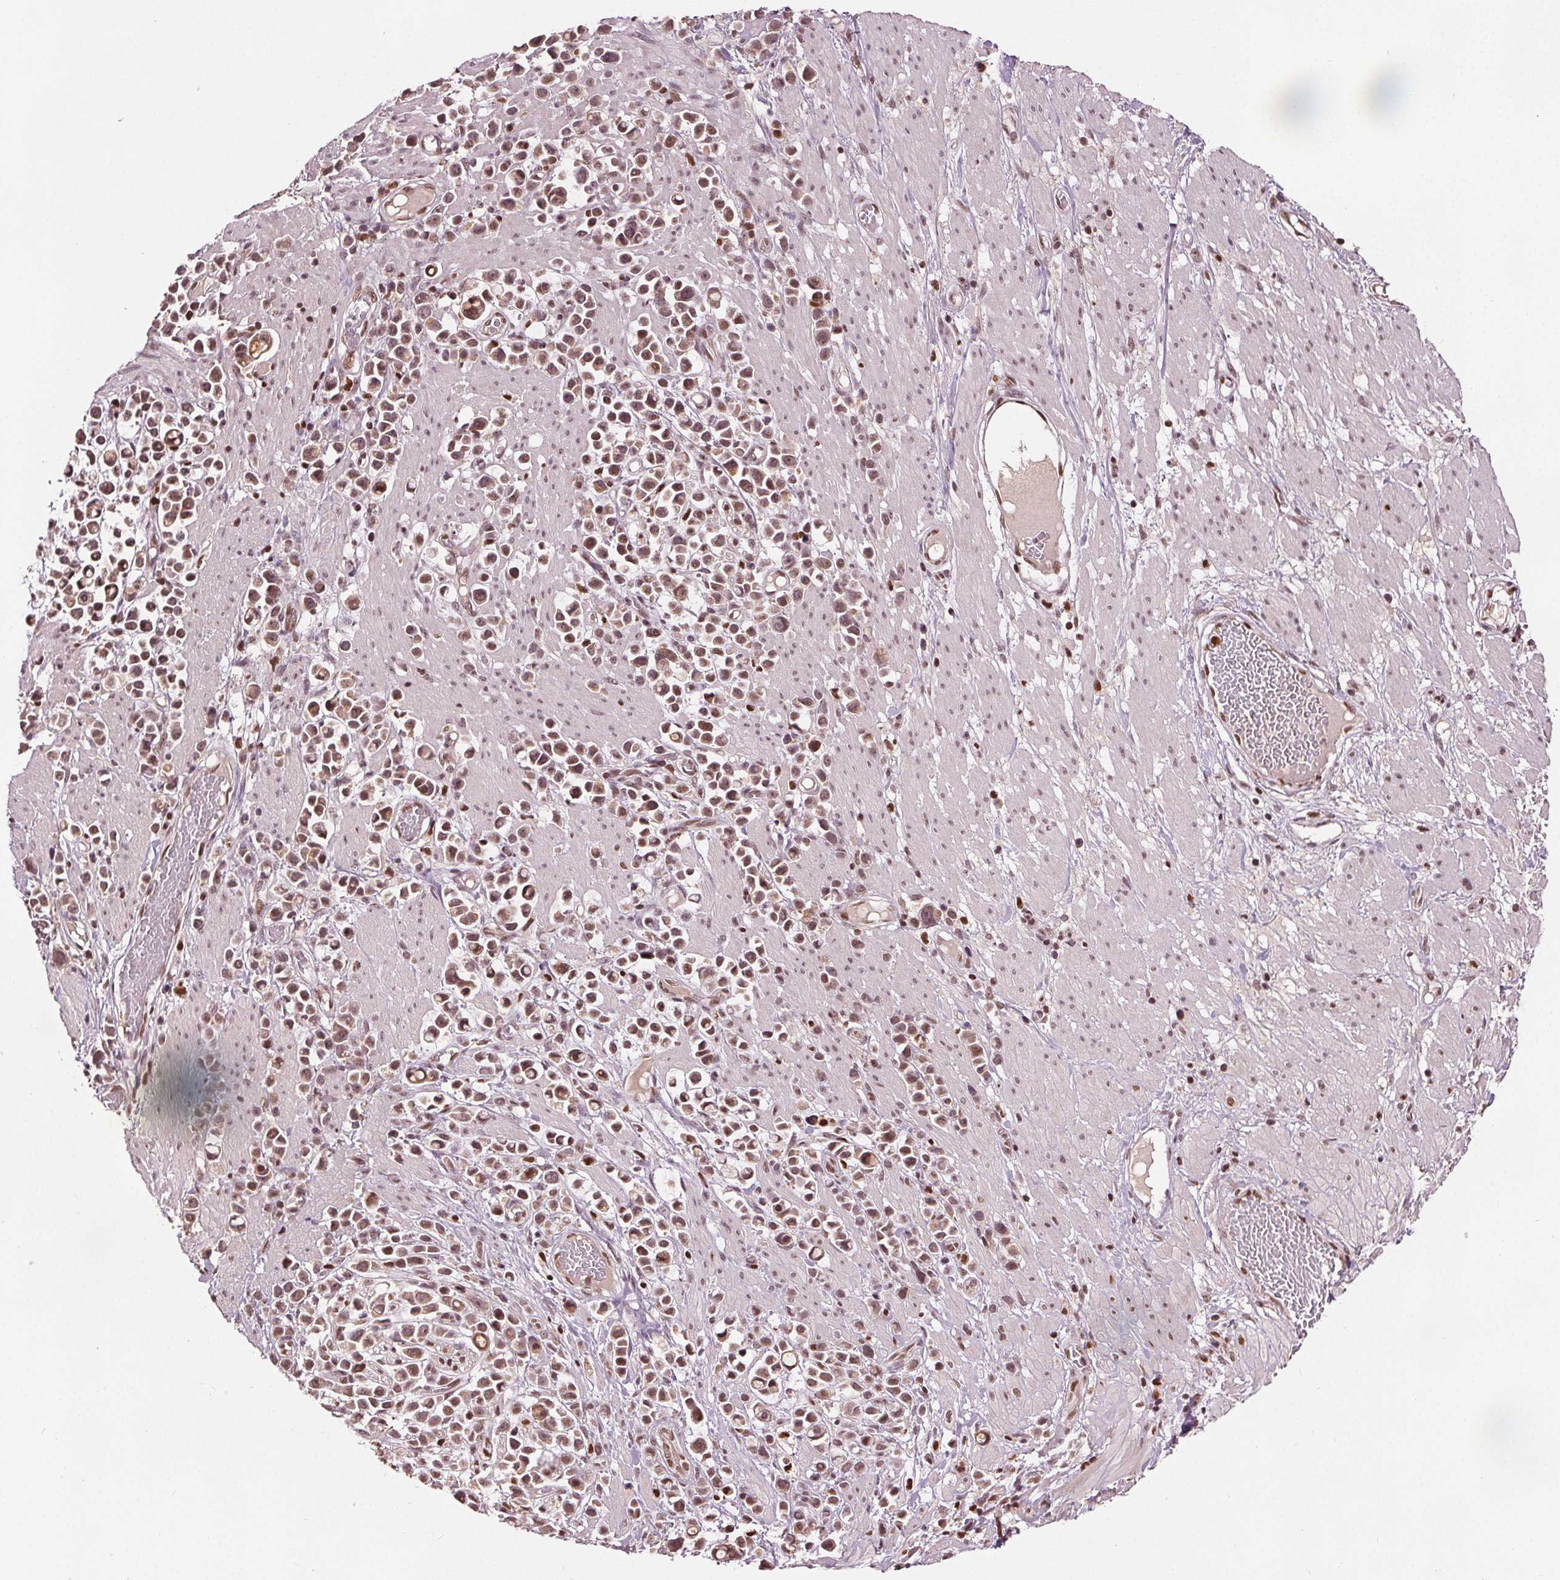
{"staining": {"intensity": "moderate", "quantity": ">75%", "location": "nuclear"}, "tissue": "stomach cancer", "cell_type": "Tumor cells", "image_type": "cancer", "snomed": [{"axis": "morphology", "description": "Adenocarcinoma, NOS"}, {"axis": "topography", "description": "Stomach"}], "caption": "A histopathology image of human adenocarcinoma (stomach) stained for a protein demonstrates moderate nuclear brown staining in tumor cells. Nuclei are stained in blue.", "gene": "DDX11", "patient": {"sex": "male", "age": 82}}